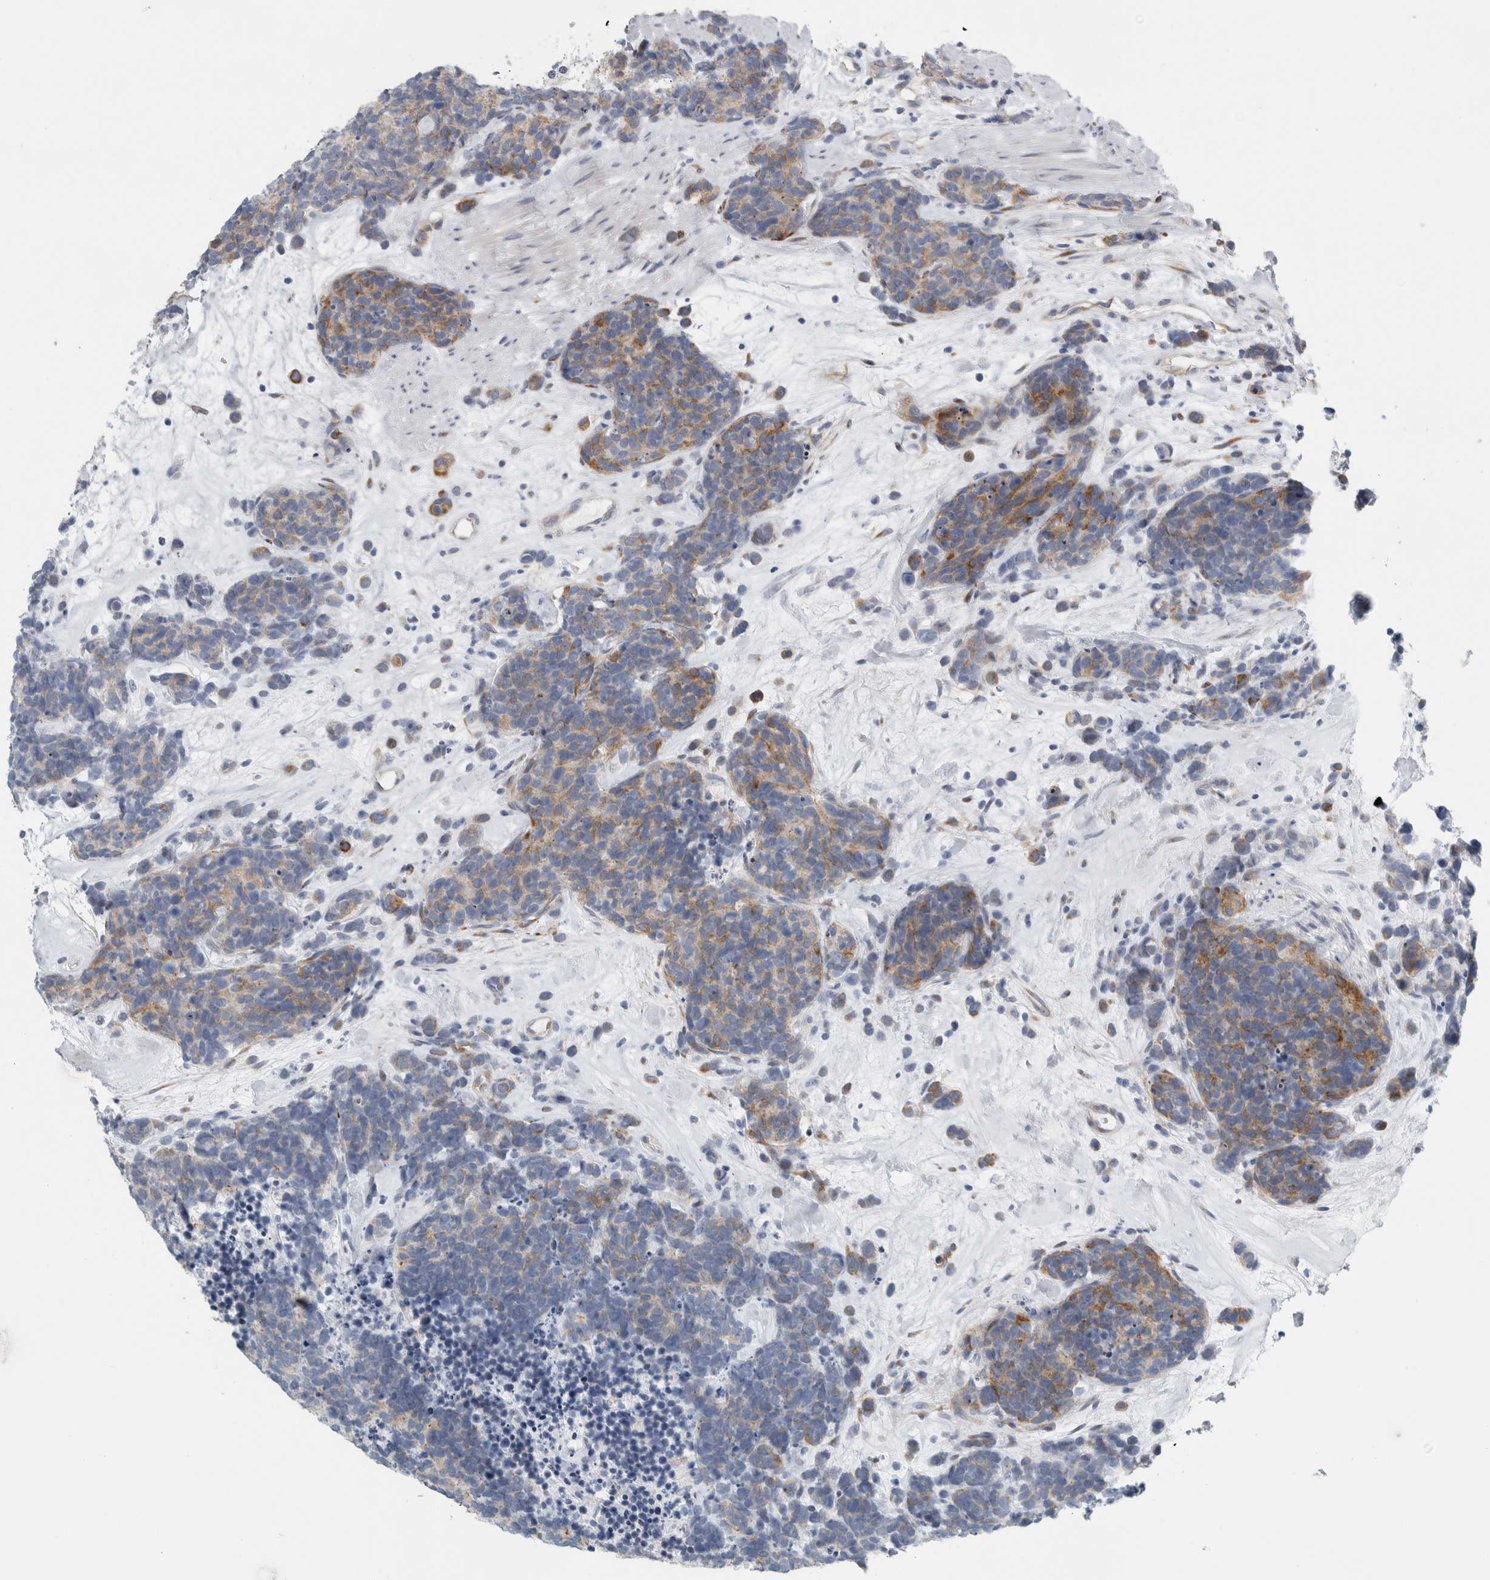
{"staining": {"intensity": "moderate", "quantity": "25%-75%", "location": "cytoplasmic/membranous"}, "tissue": "carcinoid", "cell_type": "Tumor cells", "image_type": "cancer", "snomed": [{"axis": "morphology", "description": "Carcinoma, NOS"}, {"axis": "morphology", "description": "Carcinoid, malignant, NOS"}, {"axis": "topography", "description": "Urinary bladder"}], "caption": "Immunohistochemical staining of carcinoid demonstrates medium levels of moderate cytoplasmic/membranous positivity in approximately 25%-75% of tumor cells.", "gene": "B3GNT3", "patient": {"sex": "male", "age": 57}}